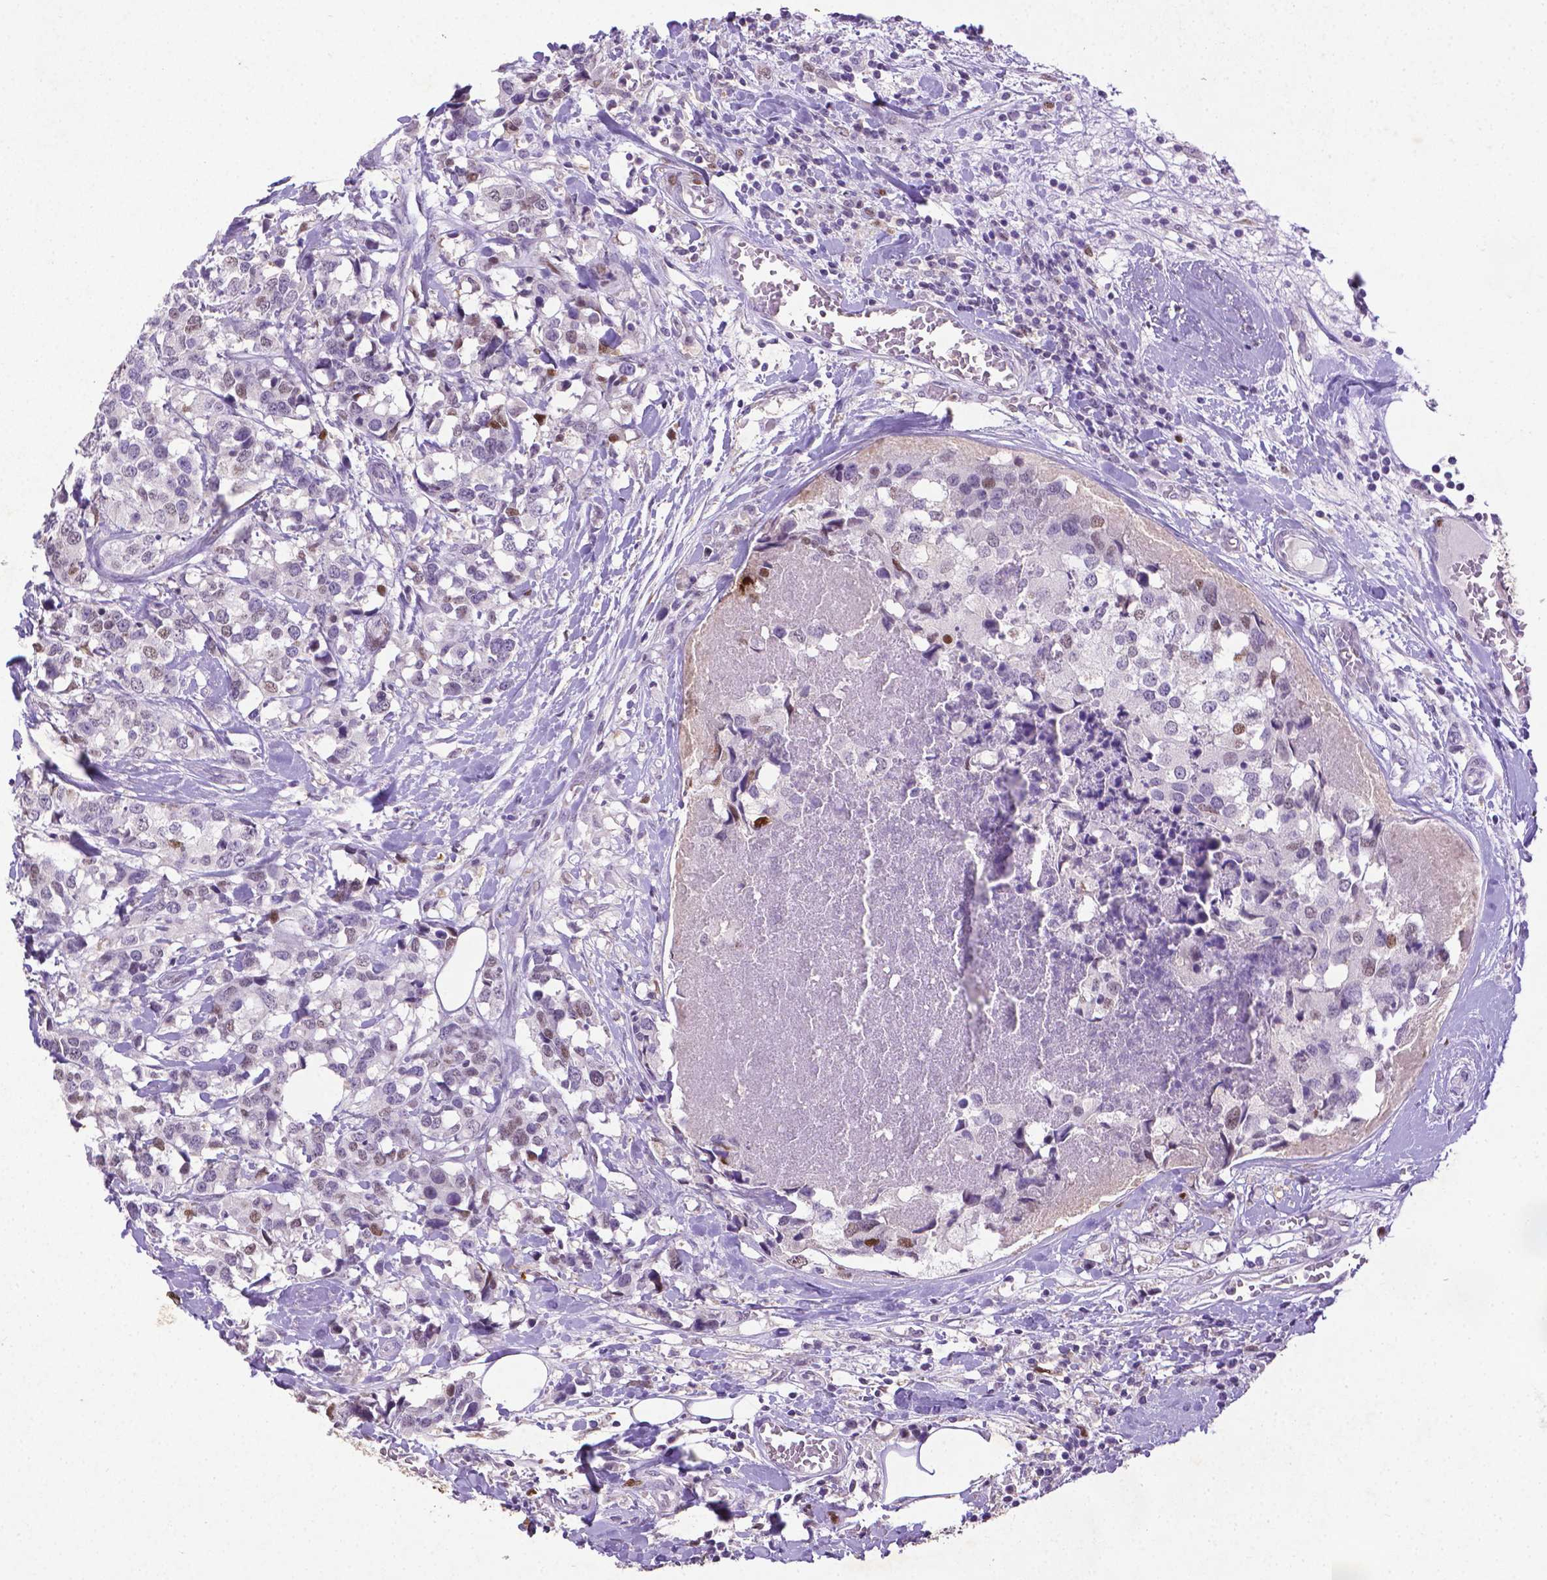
{"staining": {"intensity": "moderate", "quantity": "<25%", "location": "nuclear"}, "tissue": "breast cancer", "cell_type": "Tumor cells", "image_type": "cancer", "snomed": [{"axis": "morphology", "description": "Lobular carcinoma"}, {"axis": "topography", "description": "Breast"}], "caption": "Protein expression analysis of human breast cancer reveals moderate nuclear positivity in approximately <25% of tumor cells. (Stains: DAB in brown, nuclei in blue, Microscopy: brightfield microscopy at high magnification).", "gene": "CDKN1A", "patient": {"sex": "female", "age": 59}}